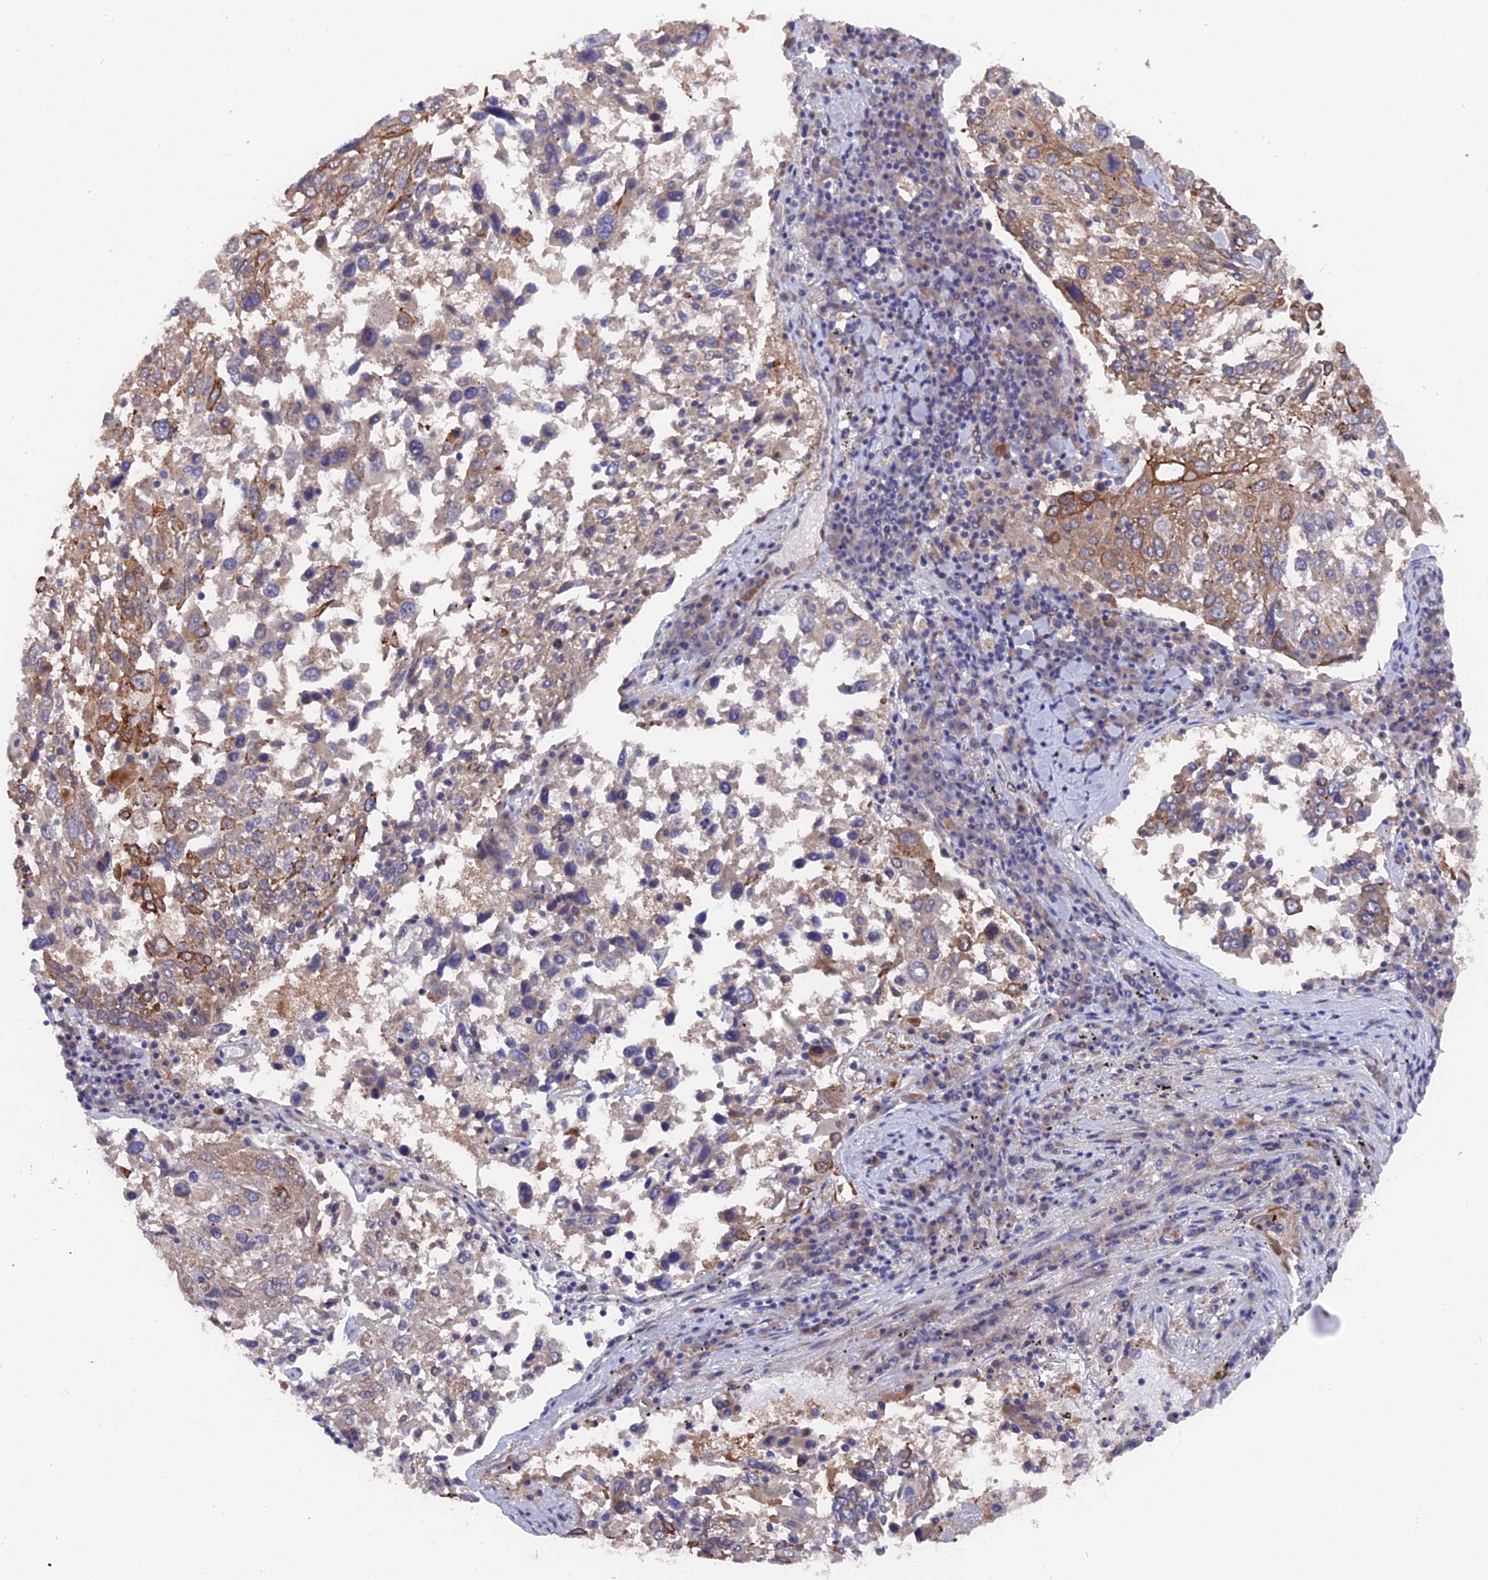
{"staining": {"intensity": "moderate", "quantity": "25%-75%", "location": "cytoplasmic/membranous"}, "tissue": "lung cancer", "cell_type": "Tumor cells", "image_type": "cancer", "snomed": [{"axis": "morphology", "description": "Squamous cell carcinoma, NOS"}, {"axis": "topography", "description": "Lung"}], "caption": "Moderate cytoplasmic/membranous protein staining is present in approximately 25%-75% of tumor cells in squamous cell carcinoma (lung).", "gene": "ZCCHC2", "patient": {"sex": "male", "age": 65}}